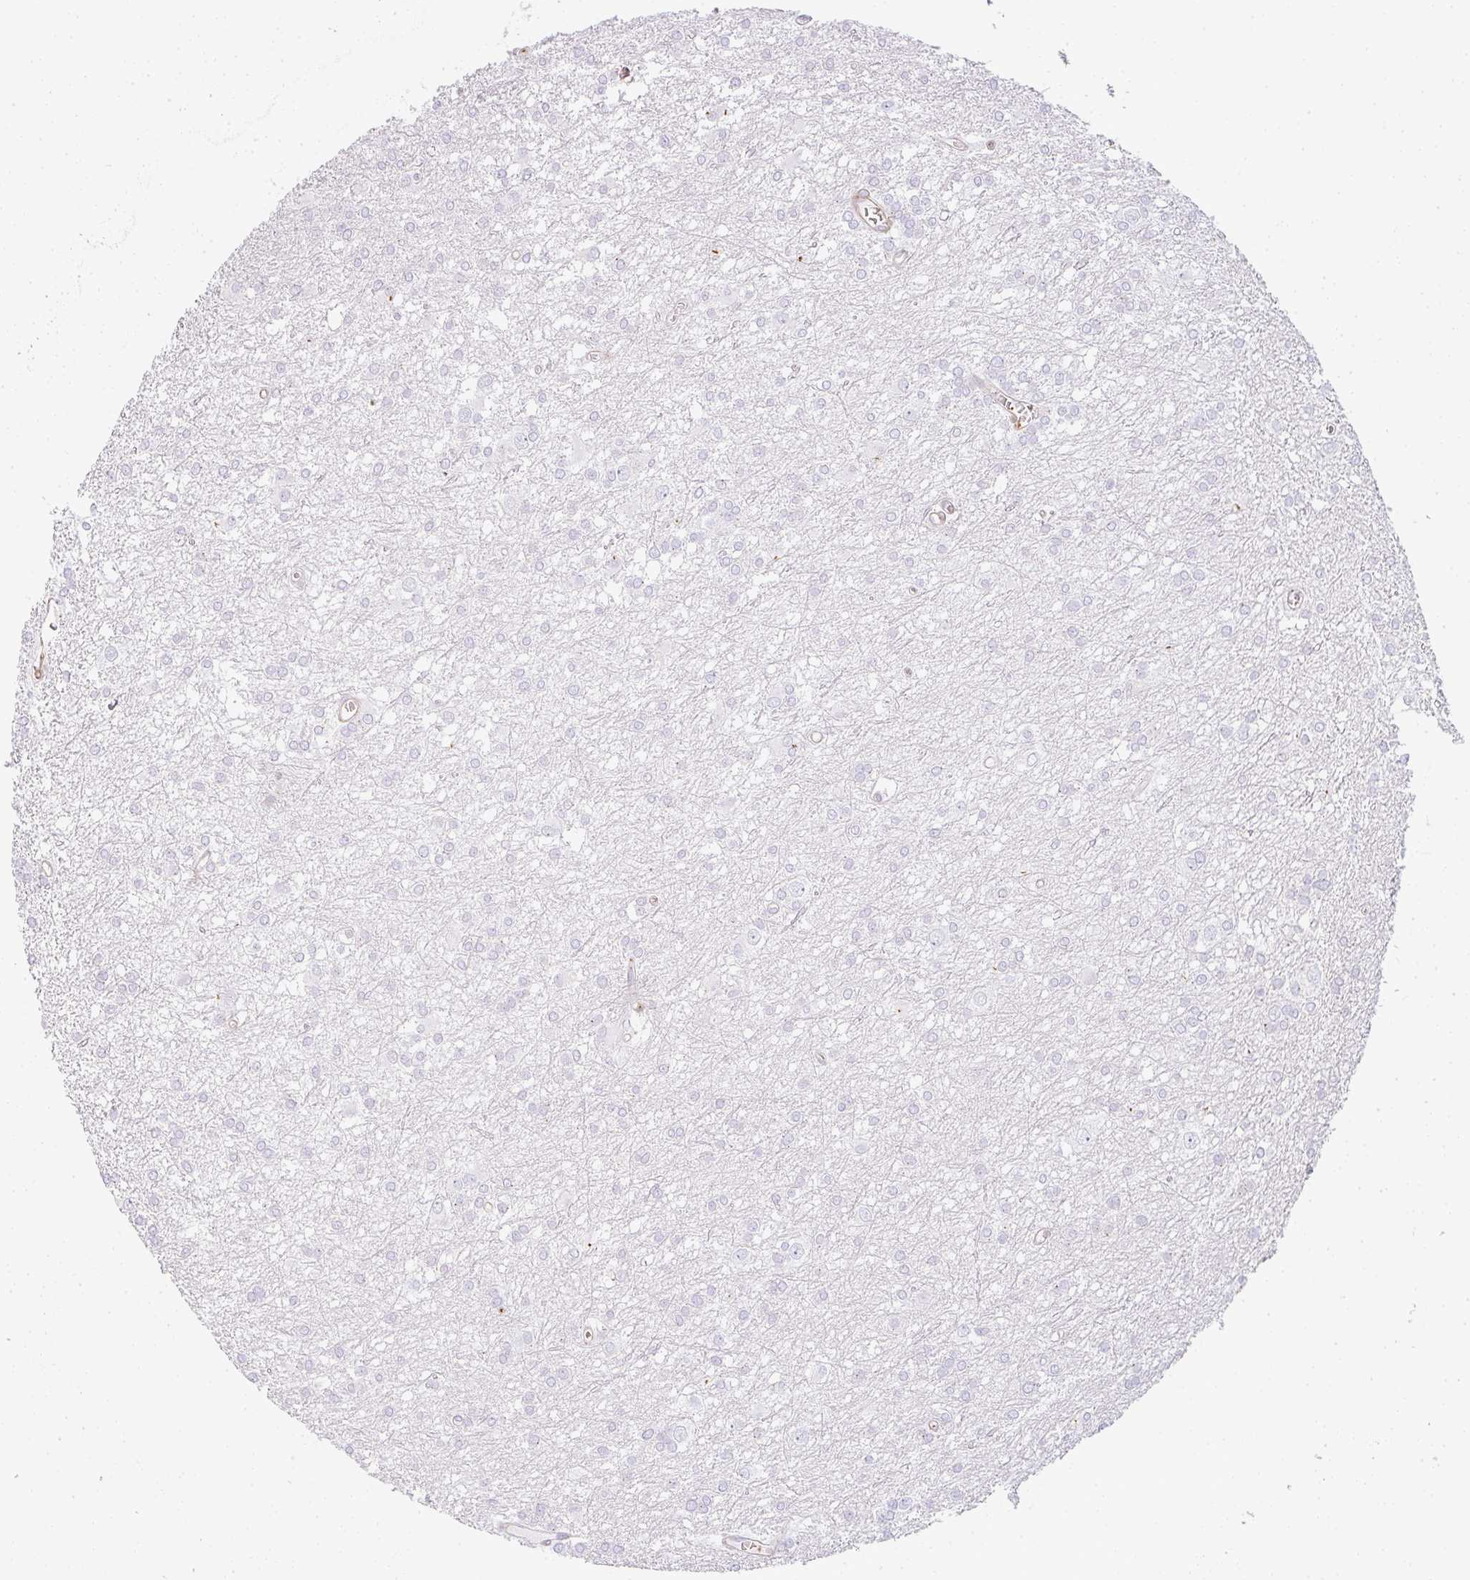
{"staining": {"intensity": "negative", "quantity": "none", "location": "none"}, "tissue": "glioma", "cell_type": "Tumor cells", "image_type": "cancer", "snomed": [{"axis": "morphology", "description": "Glioma, malignant, High grade"}, {"axis": "topography", "description": "Brain"}], "caption": "Protein analysis of glioma exhibits no significant staining in tumor cells.", "gene": "SULF1", "patient": {"sex": "male", "age": 48}}